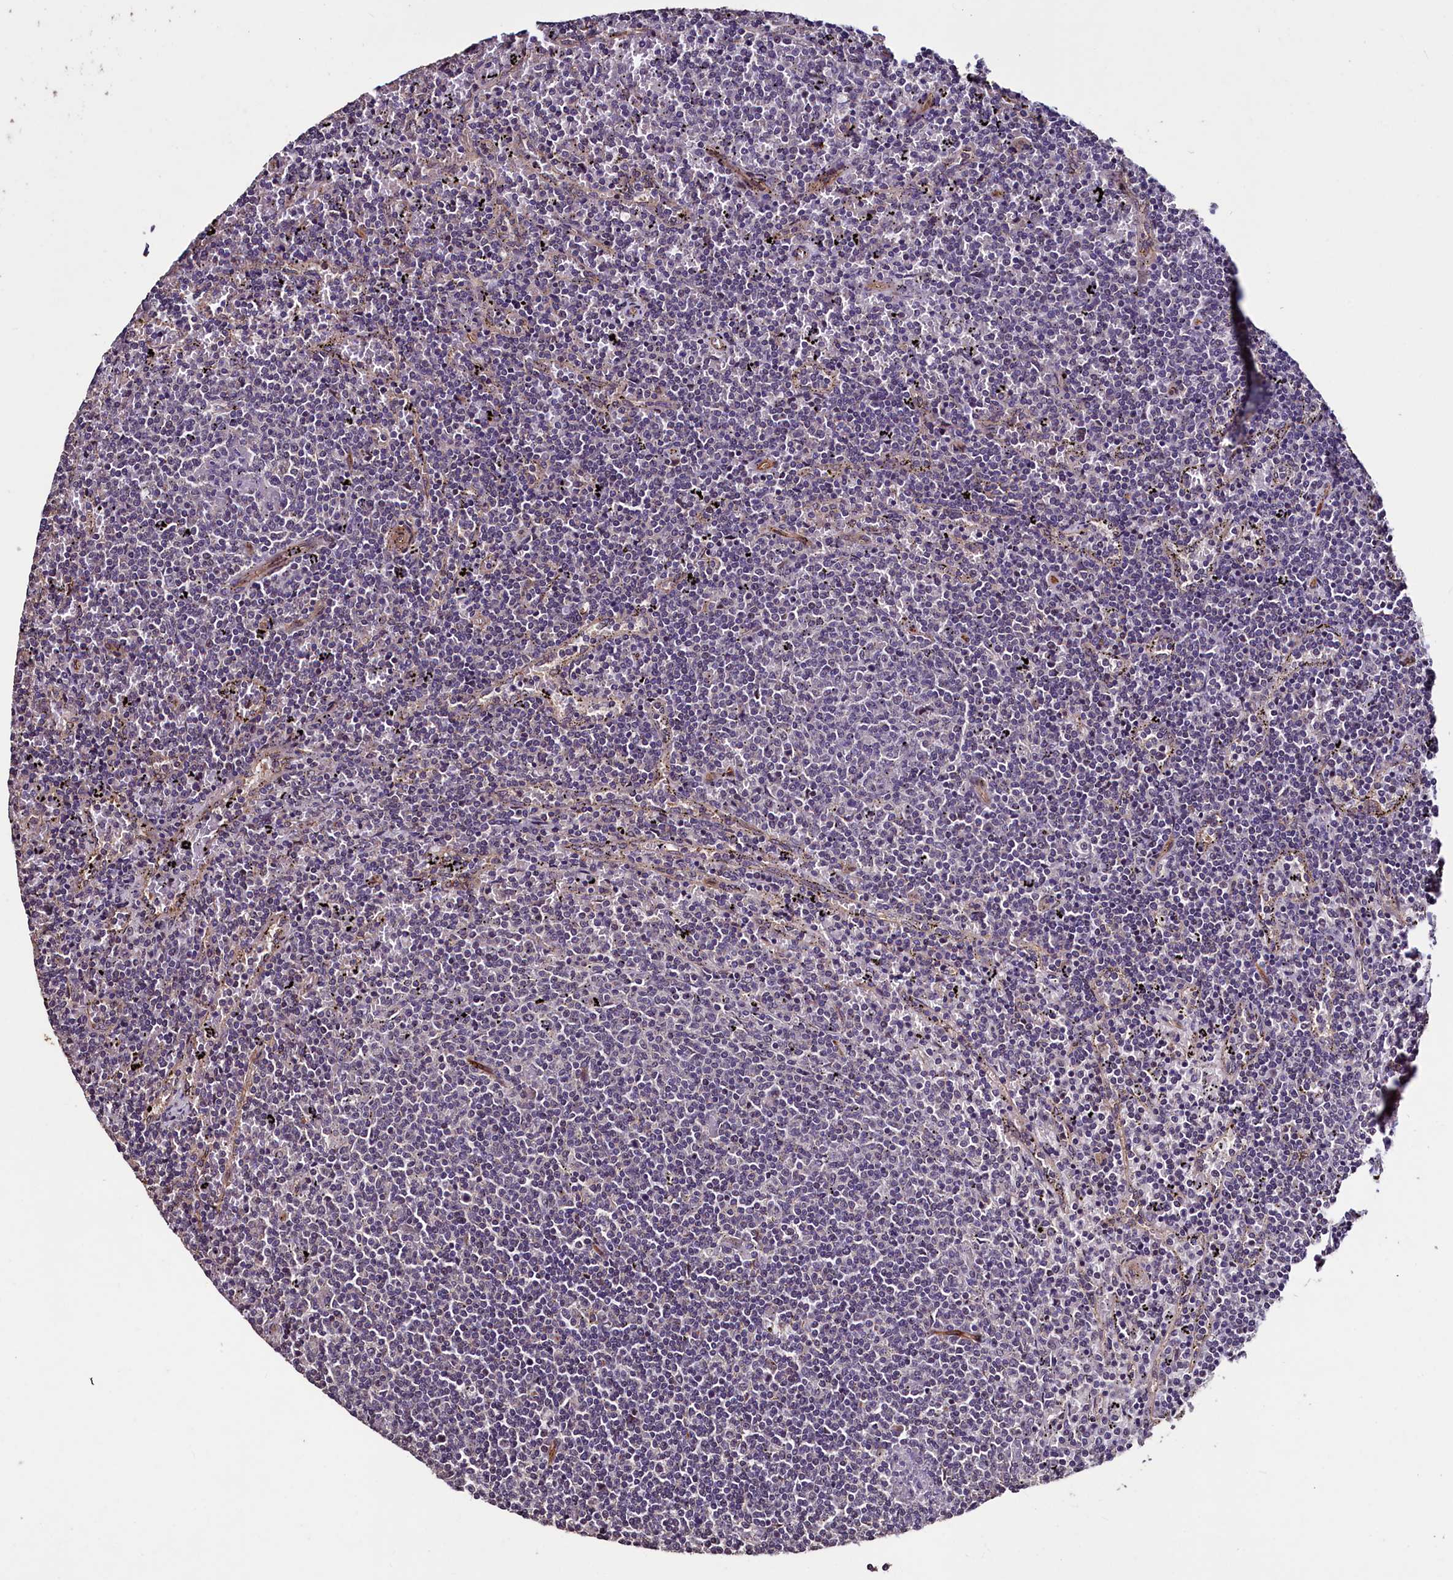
{"staining": {"intensity": "negative", "quantity": "none", "location": "none"}, "tissue": "lymphoma", "cell_type": "Tumor cells", "image_type": "cancer", "snomed": [{"axis": "morphology", "description": "Malignant lymphoma, non-Hodgkin's type, Low grade"}, {"axis": "topography", "description": "Spleen"}], "caption": "High power microscopy image of an immunohistochemistry (IHC) photomicrograph of lymphoma, revealing no significant staining in tumor cells.", "gene": "PALM", "patient": {"sex": "female", "age": 50}}